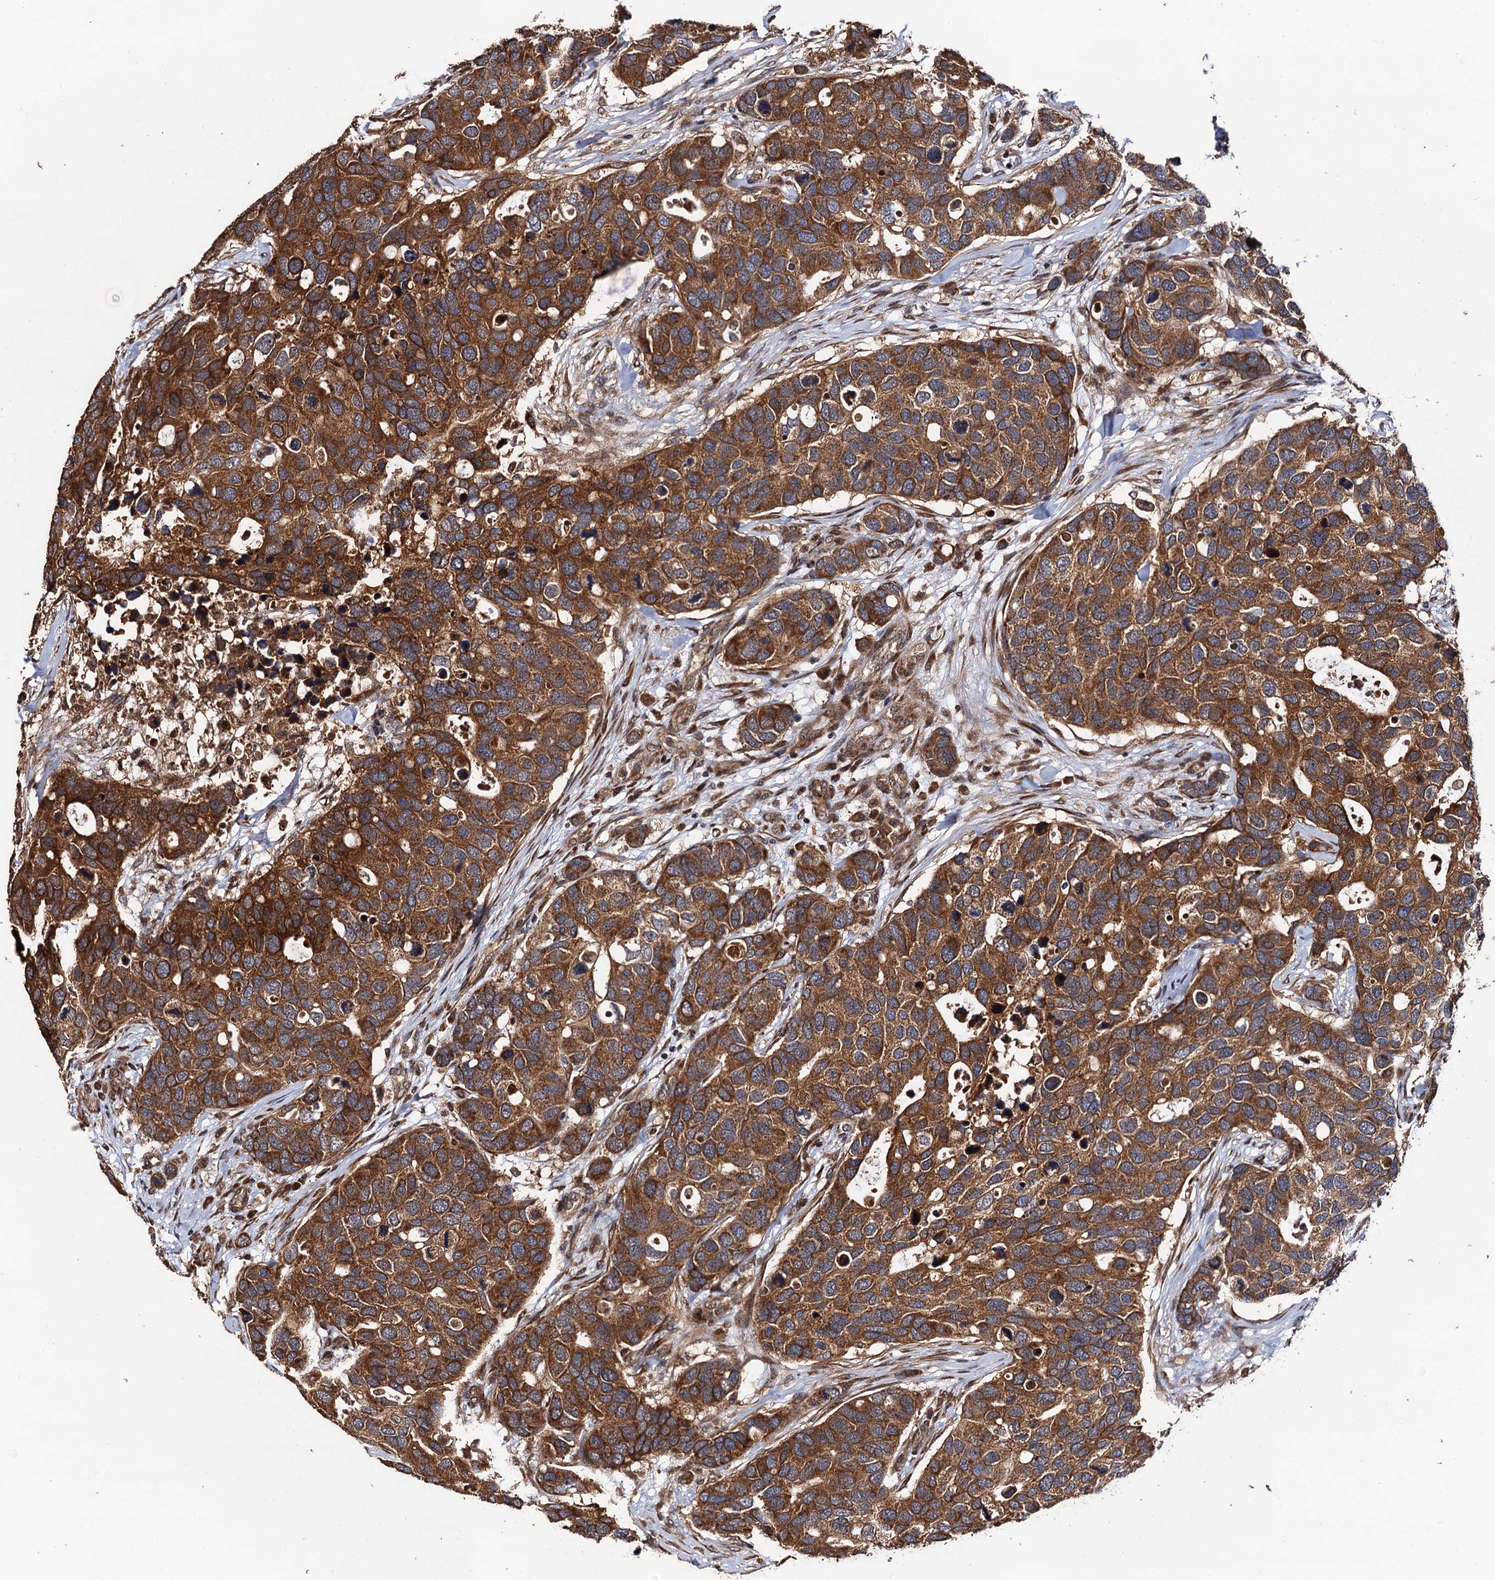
{"staining": {"intensity": "strong", "quantity": ">75%", "location": "cytoplasmic/membranous"}, "tissue": "breast cancer", "cell_type": "Tumor cells", "image_type": "cancer", "snomed": [{"axis": "morphology", "description": "Duct carcinoma"}, {"axis": "topography", "description": "Breast"}], "caption": "High-magnification brightfield microscopy of intraductal carcinoma (breast) stained with DAB (brown) and counterstained with hematoxylin (blue). tumor cells exhibit strong cytoplasmic/membranous positivity is present in about>75% of cells.", "gene": "MIER2", "patient": {"sex": "female", "age": 83}}